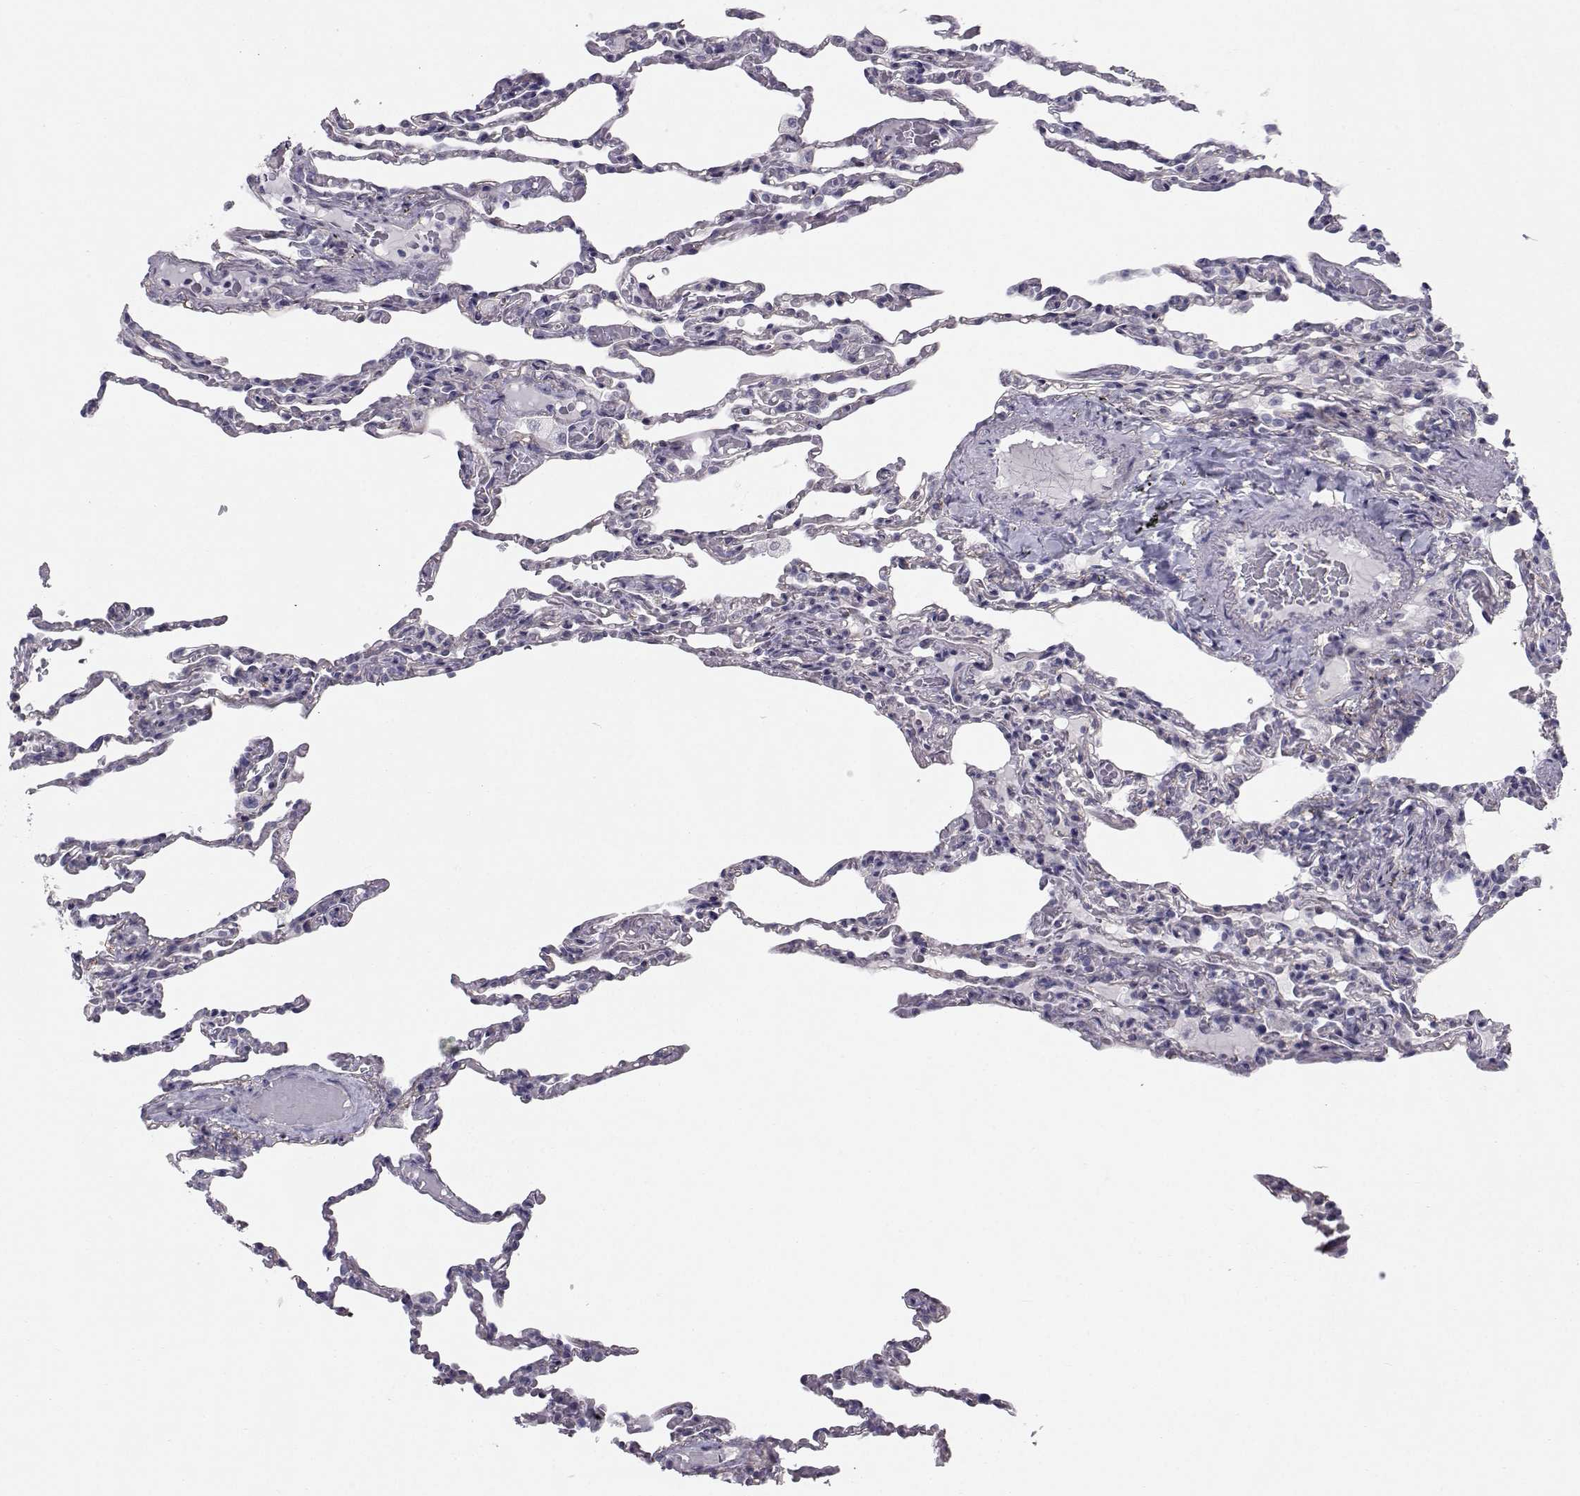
{"staining": {"intensity": "negative", "quantity": "none", "location": "none"}, "tissue": "lung", "cell_type": "Alveolar cells", "image_type": "normal", "snomed": [{"axis": "morphology", "description": "Normal tissue, NOS"}, {"axis": "topography", "description": "Lung"}], "caption": "Lung stained for a protein using IHC reveals no positivity alveolar cells.", "gene": "SPDYE4", "patient": {"sex": "female", "age": 43}}